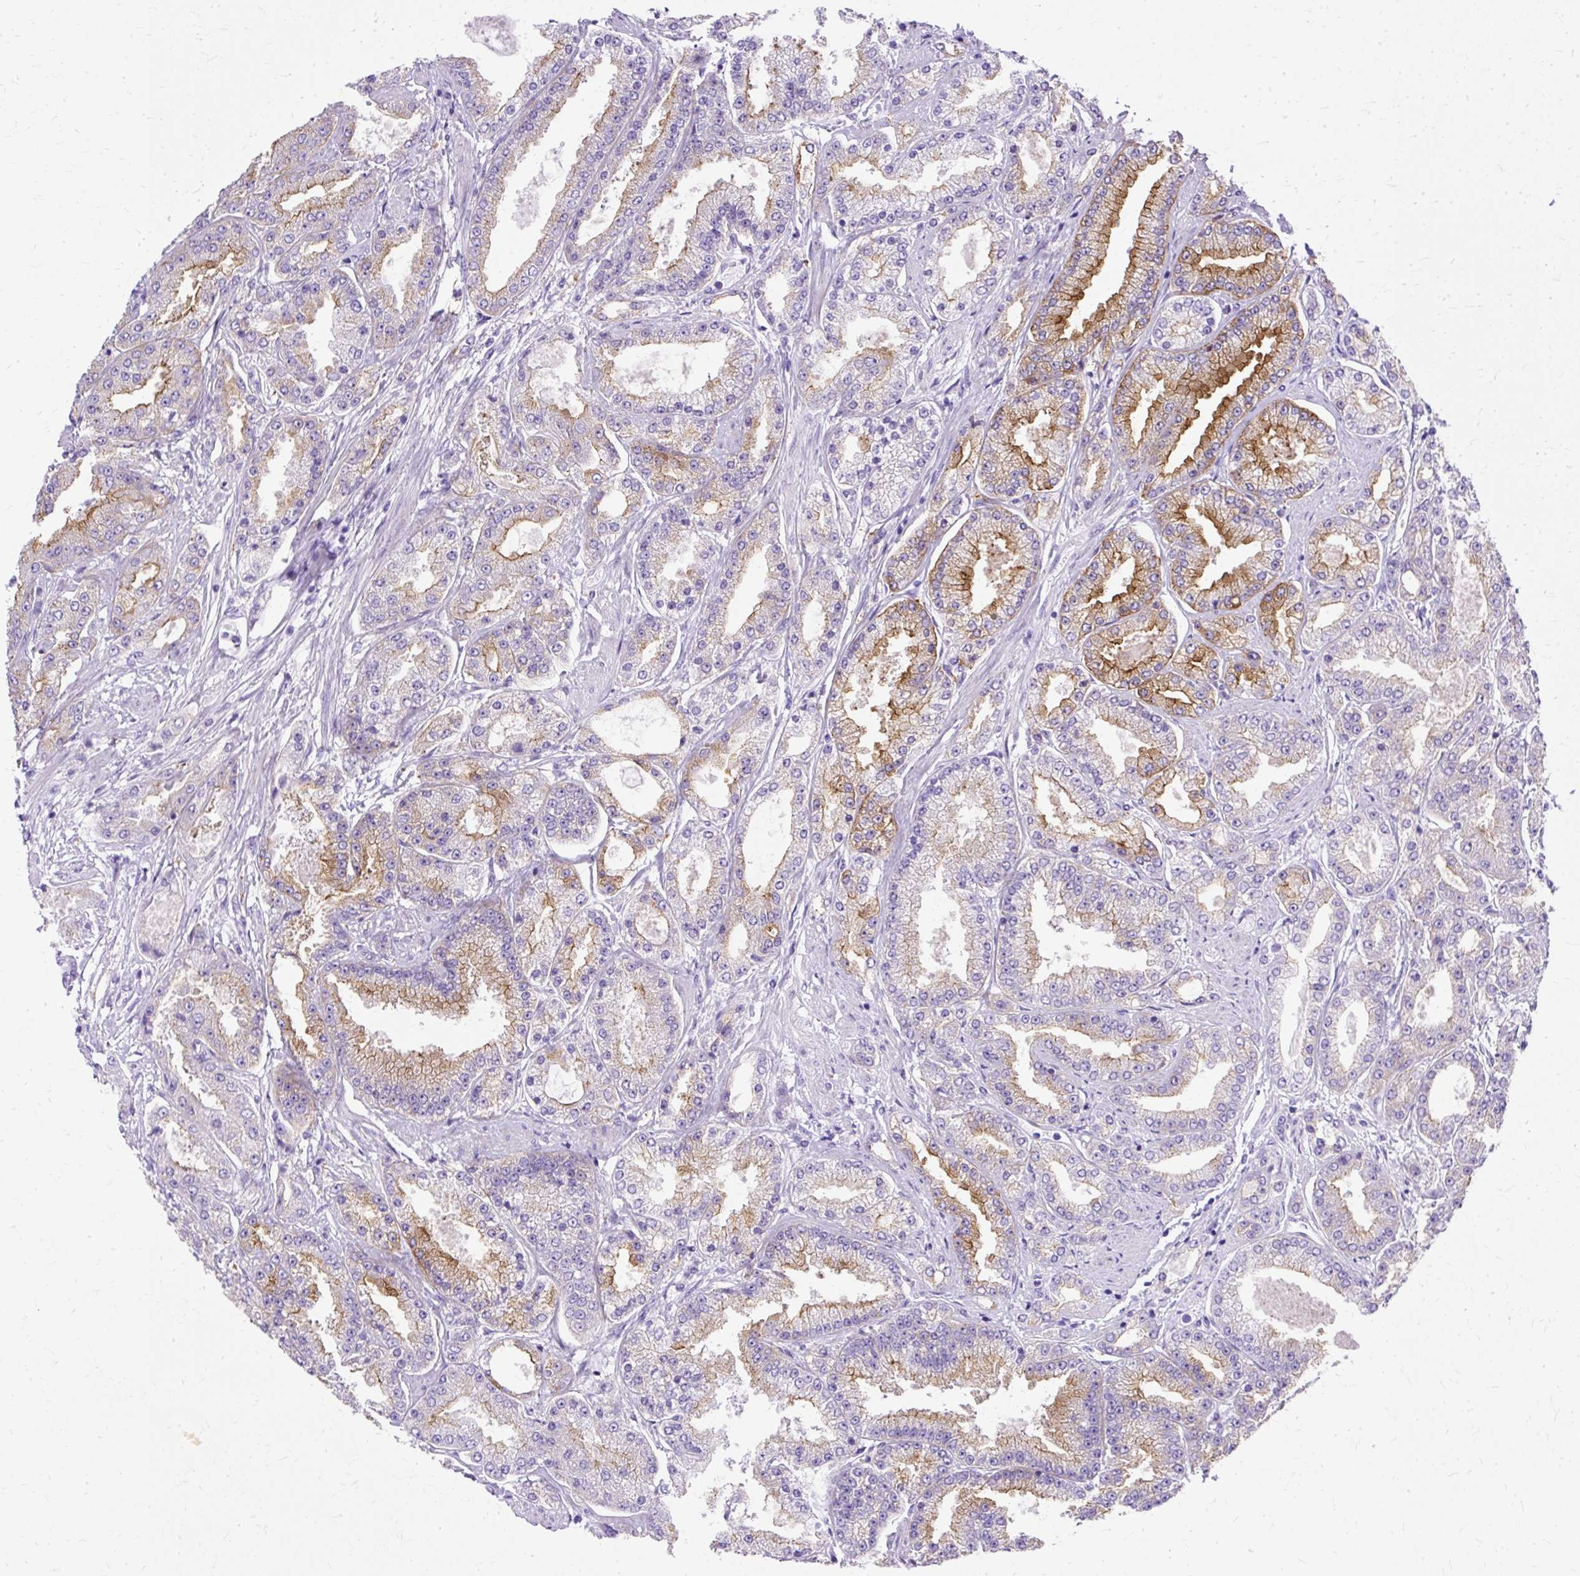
{"staining": {"intensity": "moderate", "quantity": "25%-75%", "location": "cytoplasmic/membranous"}, "tissue": "prostate cancer", "cell_type": "Tumor cells", "image_type": "cancer", "snomed": [{"axis": "morphology", "description": "Adenocarcinoma, High grade"}, {"axis": "topography", "description": "Prostate"}], "caption": "Prostate cancer stained with a brown dye displays moderate cytoplasmic/membranous positive expression in approximately 25%-75% of tumor cells.", "gene": "MYO6", "patient": {"sex": "male", "age": 69}}